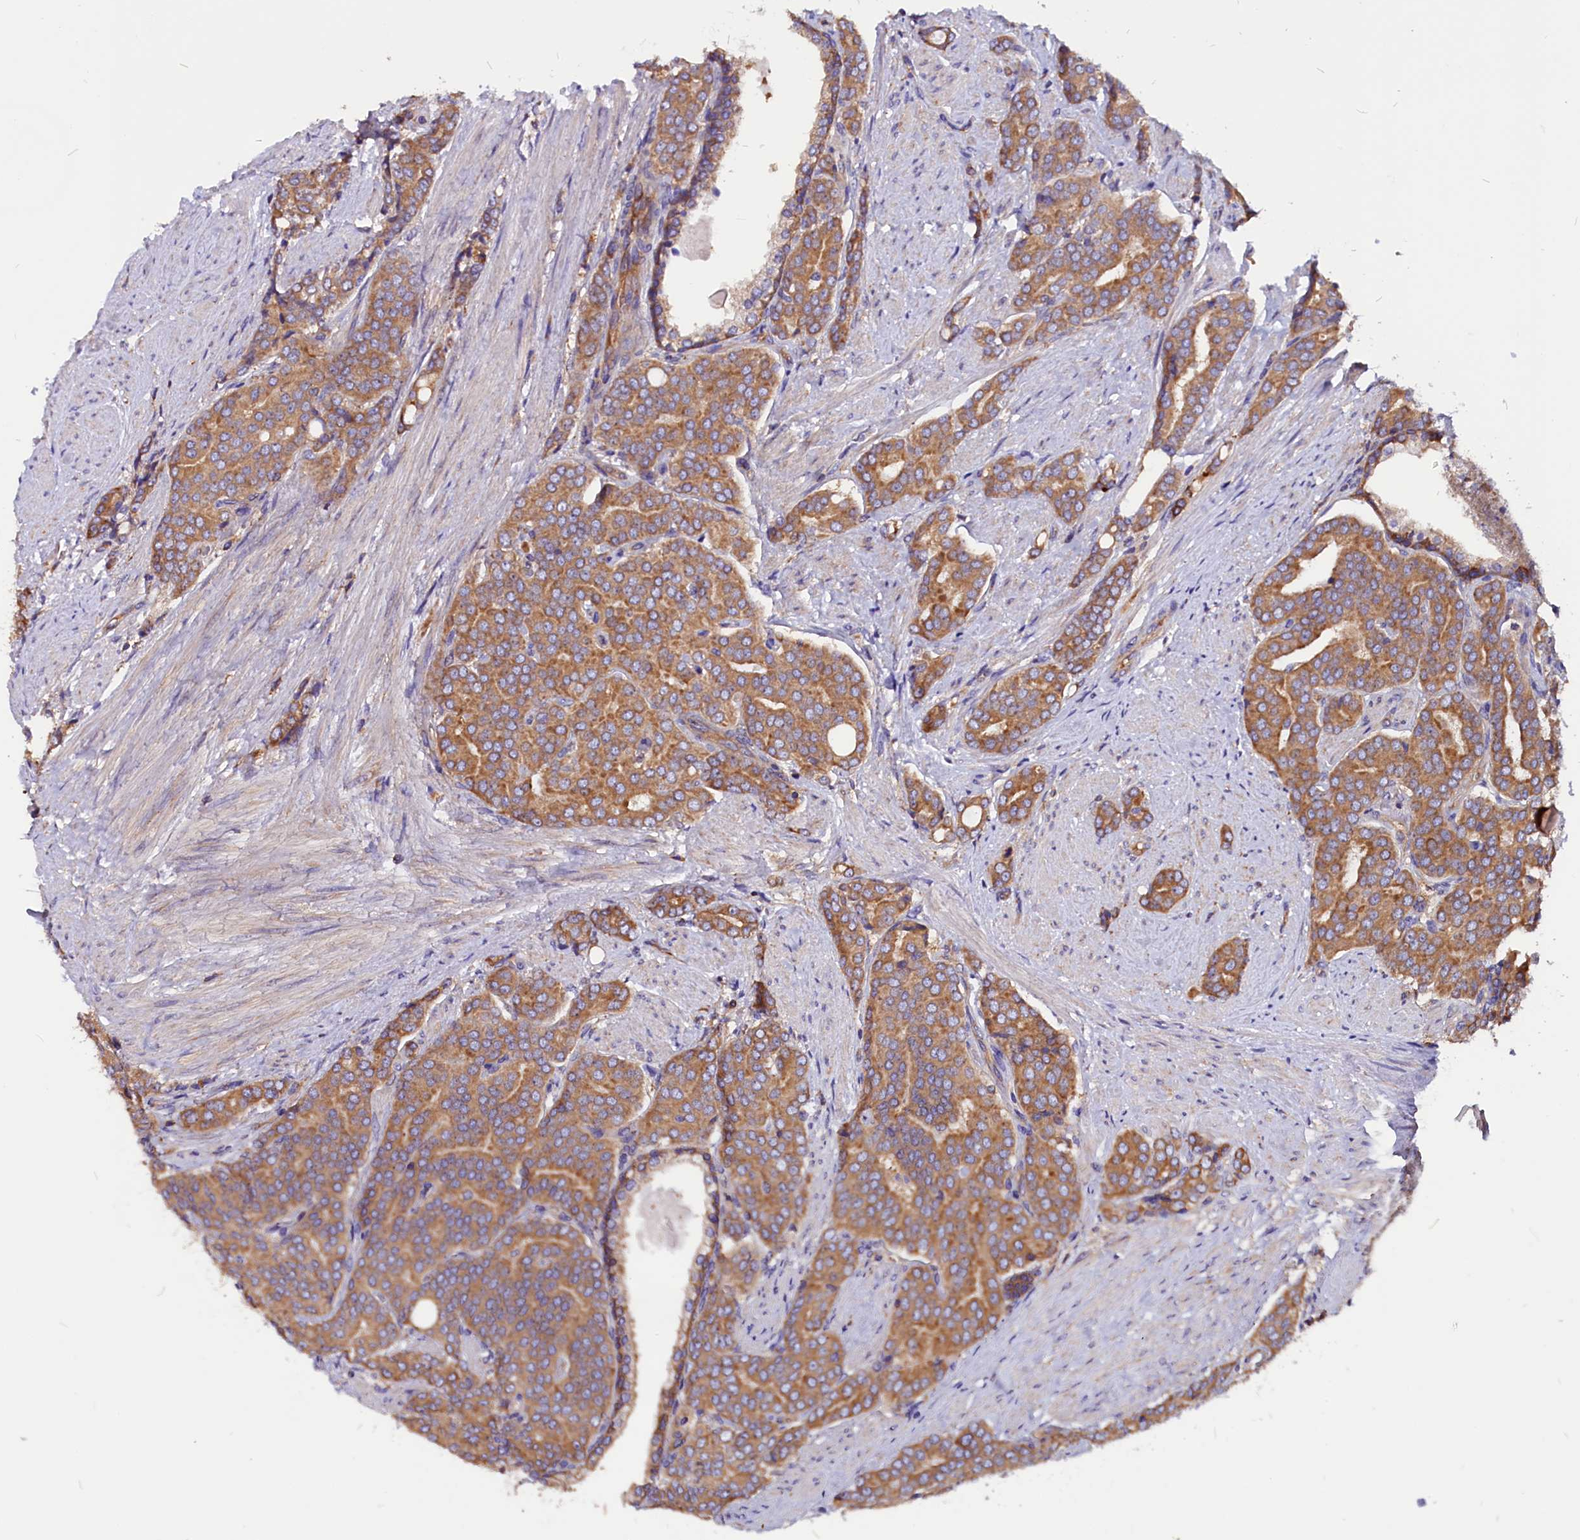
{"staining": {"intensity": "moderate", "quantity": ">75%", "location": "cytoplasmic/membranous"}, "tissue": "prostate cancer", "cell_type": "Tumor cells", "image_type": "cancer", "snomed": [{"axis": "morphology", "description": "Adenocarcinoma, High grade"}, {"axis": "topography", "description": "Prostate"}], "caption": "Protein staining reveals moderate cytoplasmic/membranous expression in about >75% of tumor cells in adenocarcinoma (high-grade) (prostate).", "gene": "EIF3G", "patient": {"sex": "male", "age": 67}}